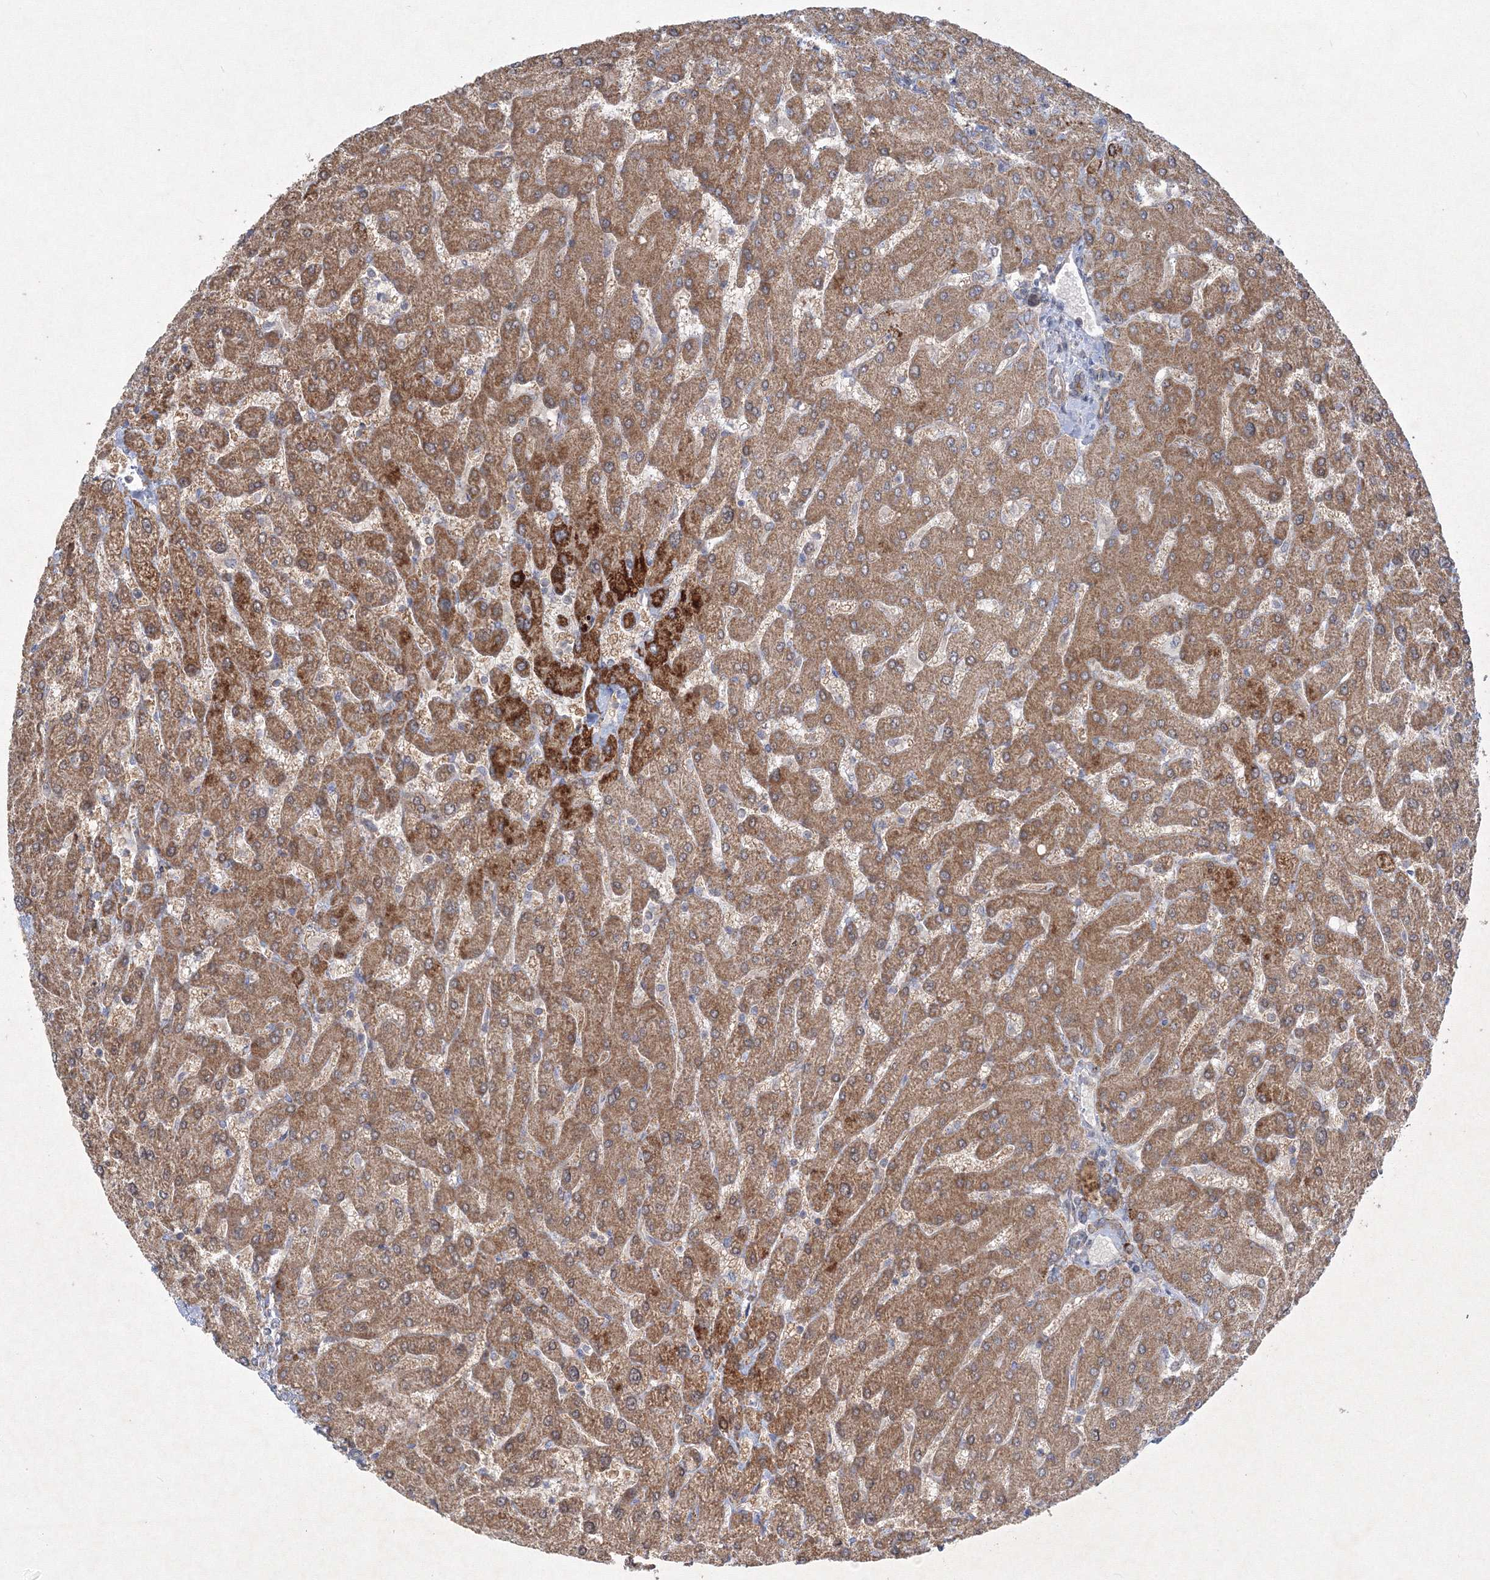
{"staining": {"intensity": "weak", "quantity": "25%-75%", "location": "cytoplasmic/membranous"}, "tissue": "liver", "cell_type": "Cholangiocytes", "image_type": "normal", "snomed": [{"axis": "morphology", "description": "Normal tissue, NOS"}, {"axis": "topography", "description": "Liver"}], "caption": "Protein expression analysis of benign human liver reveals weak cytoplasmic/membranous positivity in approximately 25%-75% of cholangiocytes. The protein is shown in brown color, while the nuclei are stained blue.", "gene": "WDR49", "patient": {"sex": "male", "age": 55}}